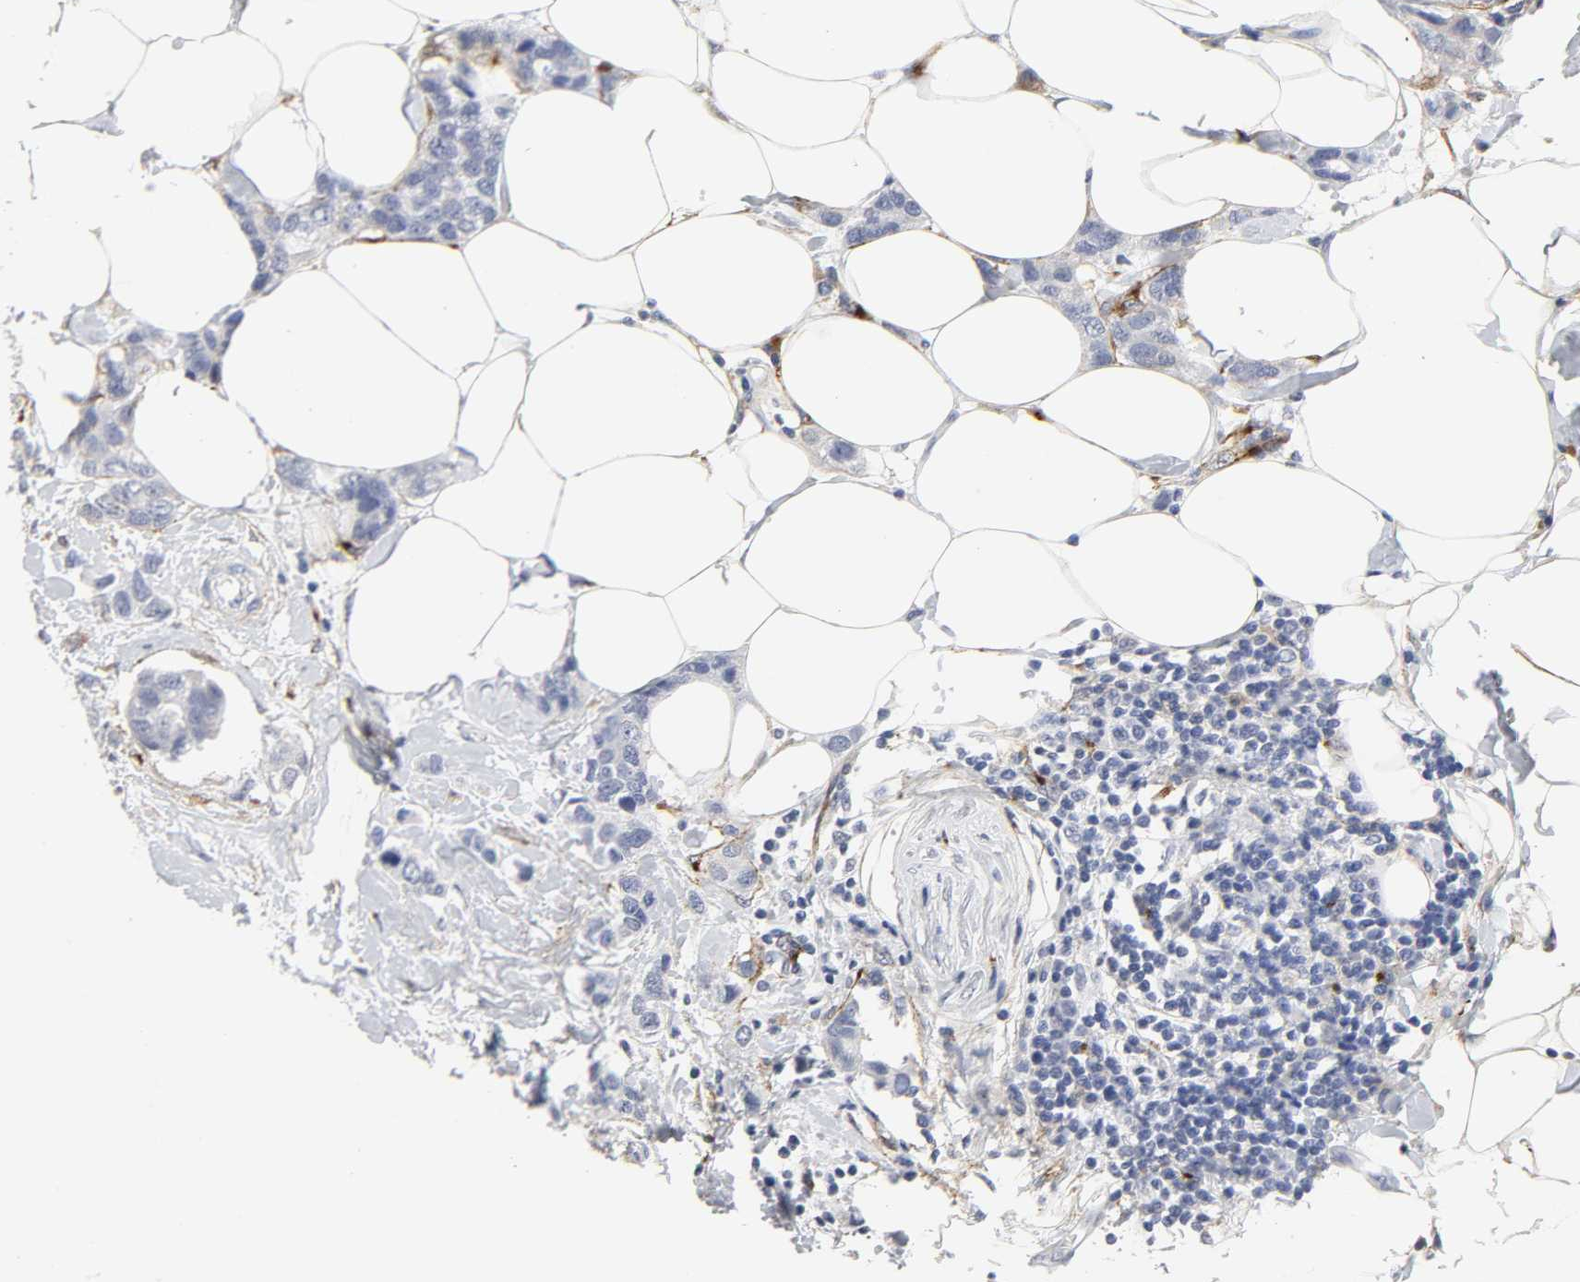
{"staining": {"intensity": "negative", "quantity": "none", "location": "none"}, "tissue": "breast cancer", "cell_type": "Tumor cells", "image_type": "cancer", "snomed": [{"axis": "morphology", "description": "Normal tissue, NOS"}, {"axis": "morphology", "description": "Duct carcinoma"}, {"axis": "topography", "description": "Breast"}], "caption": "IHC image of breast intraductal carcinoma stained for a protein (brown), which reveals no staining in tumor cells.", "gene": "LRP1", "patient": {"sex": "female", "age": 50}}